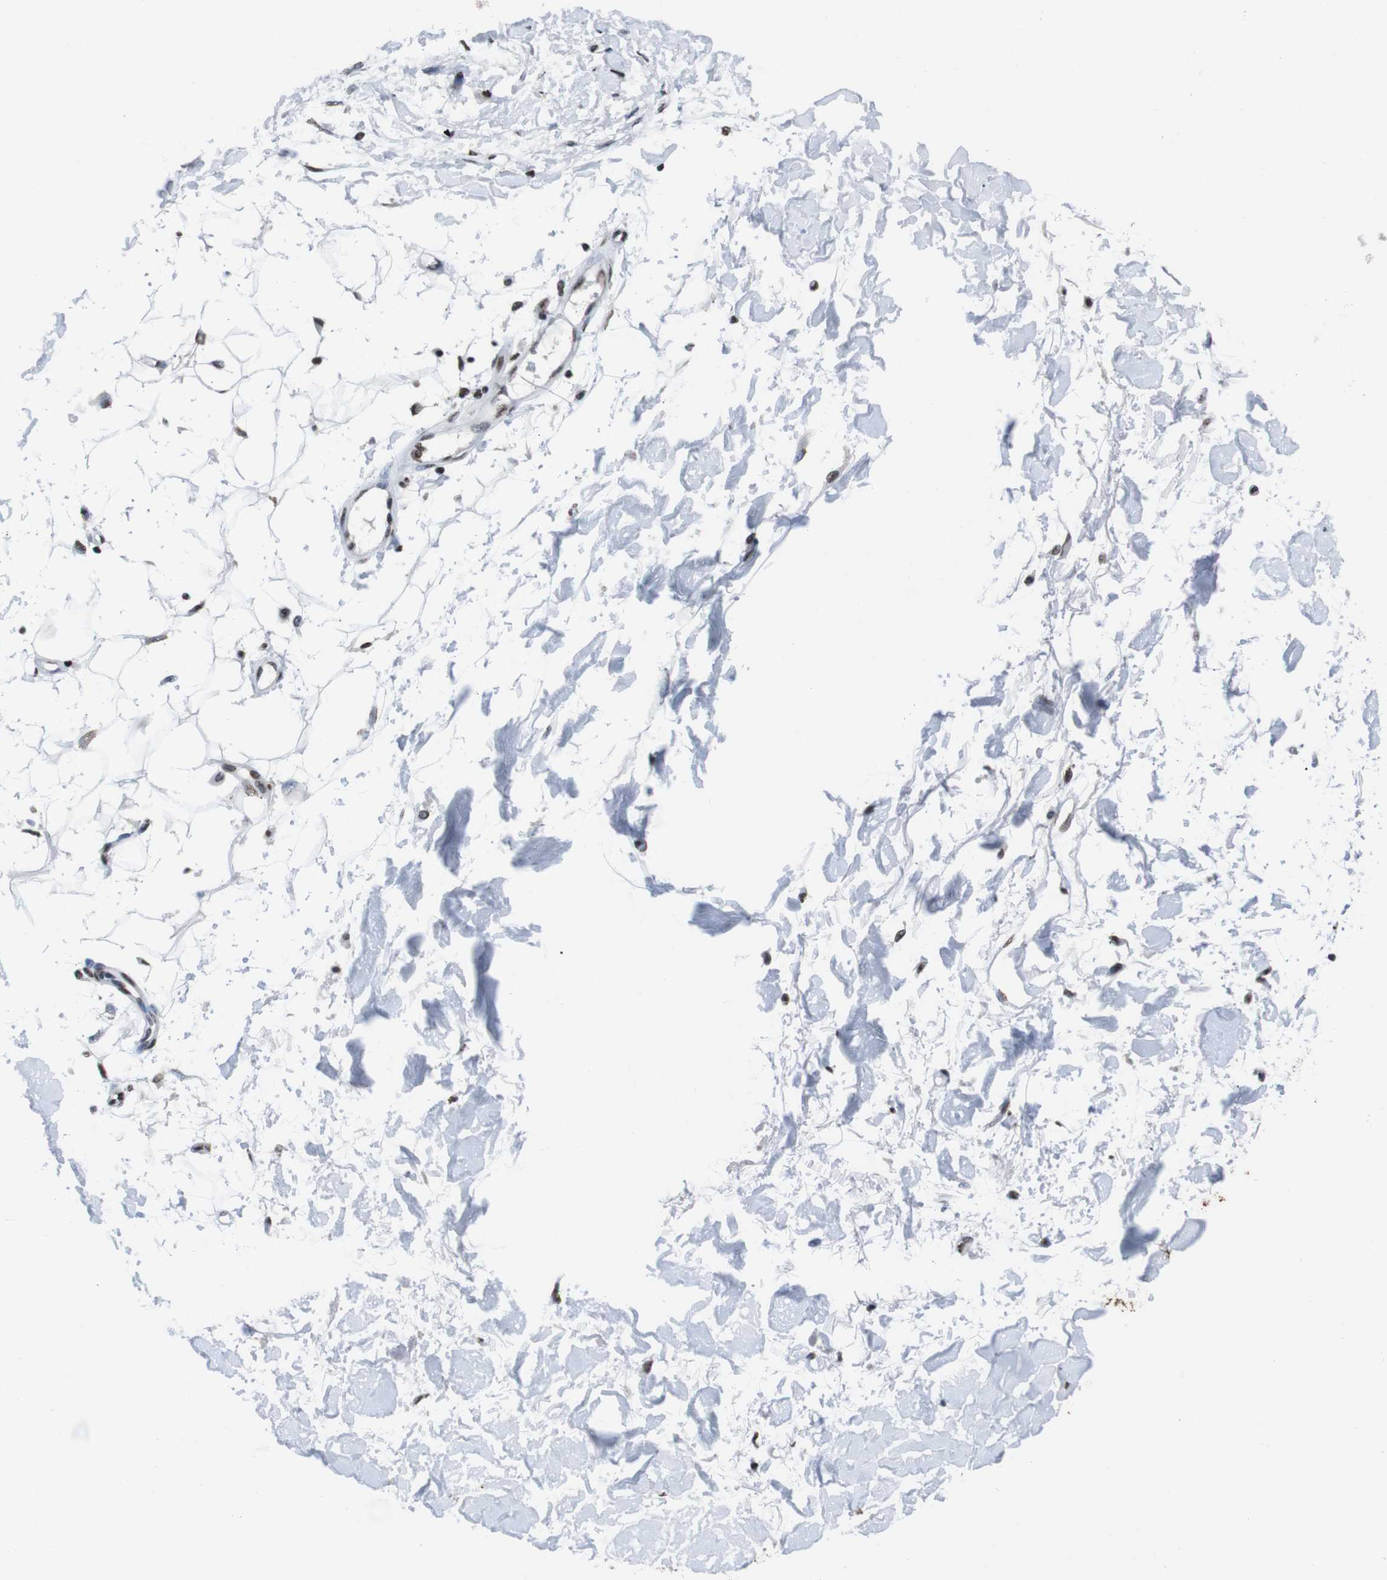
{"staining": {"intensity": "moderate", "quantity": ">75%", "location": "nuclear"}, "tissue": "adipose tissue", "cell_type": "Adipocytes", "image_type": "normal", "snomed": [{"axis": "morphology", "description": "Squamous cell carcinoma, NOS"}, {"axis": "topography", "description": "Skin"}], "caption": "Immunohistochemical staining of normal adipose tissue reveals moderate nuclear protein staining in about >75% of adipocytes.", "gene": "PIP4P2", "patient": {"sex": "male", "age": 83}}